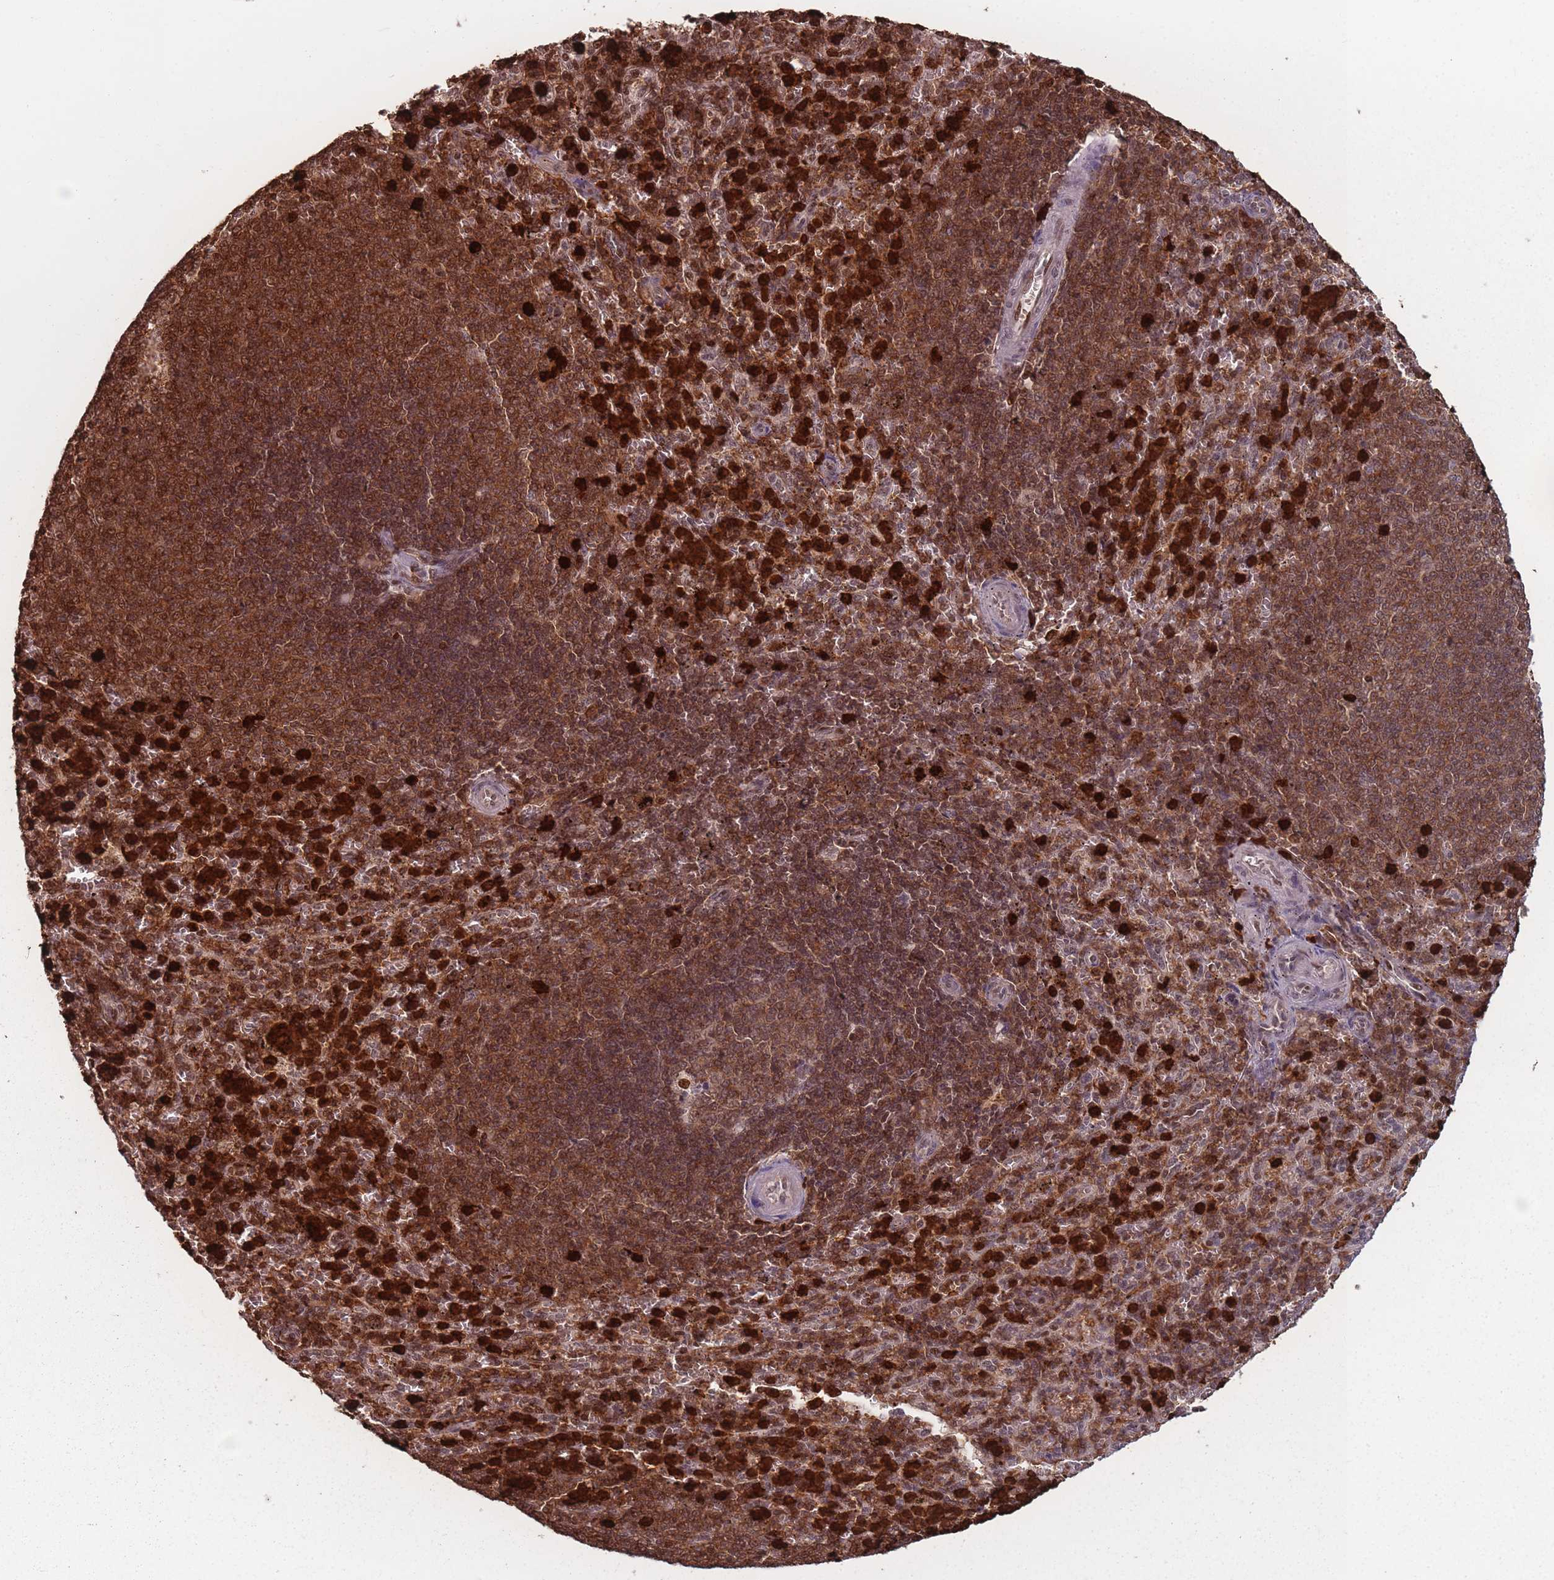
{"staining": {"intensity": "strong", "quantity": ">75%", "location": "cytoplasmic/membranous"}, "tissue": "spleen", "cell_type": "Cells in red pulp", "image_type": "normal", "snomed": [{"axis": "morphology", "description": "Normal tissue, NOS"}, {"axis": "topography", "description": "Spleen"}], "caption": "Protein analysis of benign spleen exhibits strong cytoplasmic/membranous expression in approximately >75% of cells in red pulp.", "gene": "WDR55", "patient": {"sex": "female", "age": 21}}